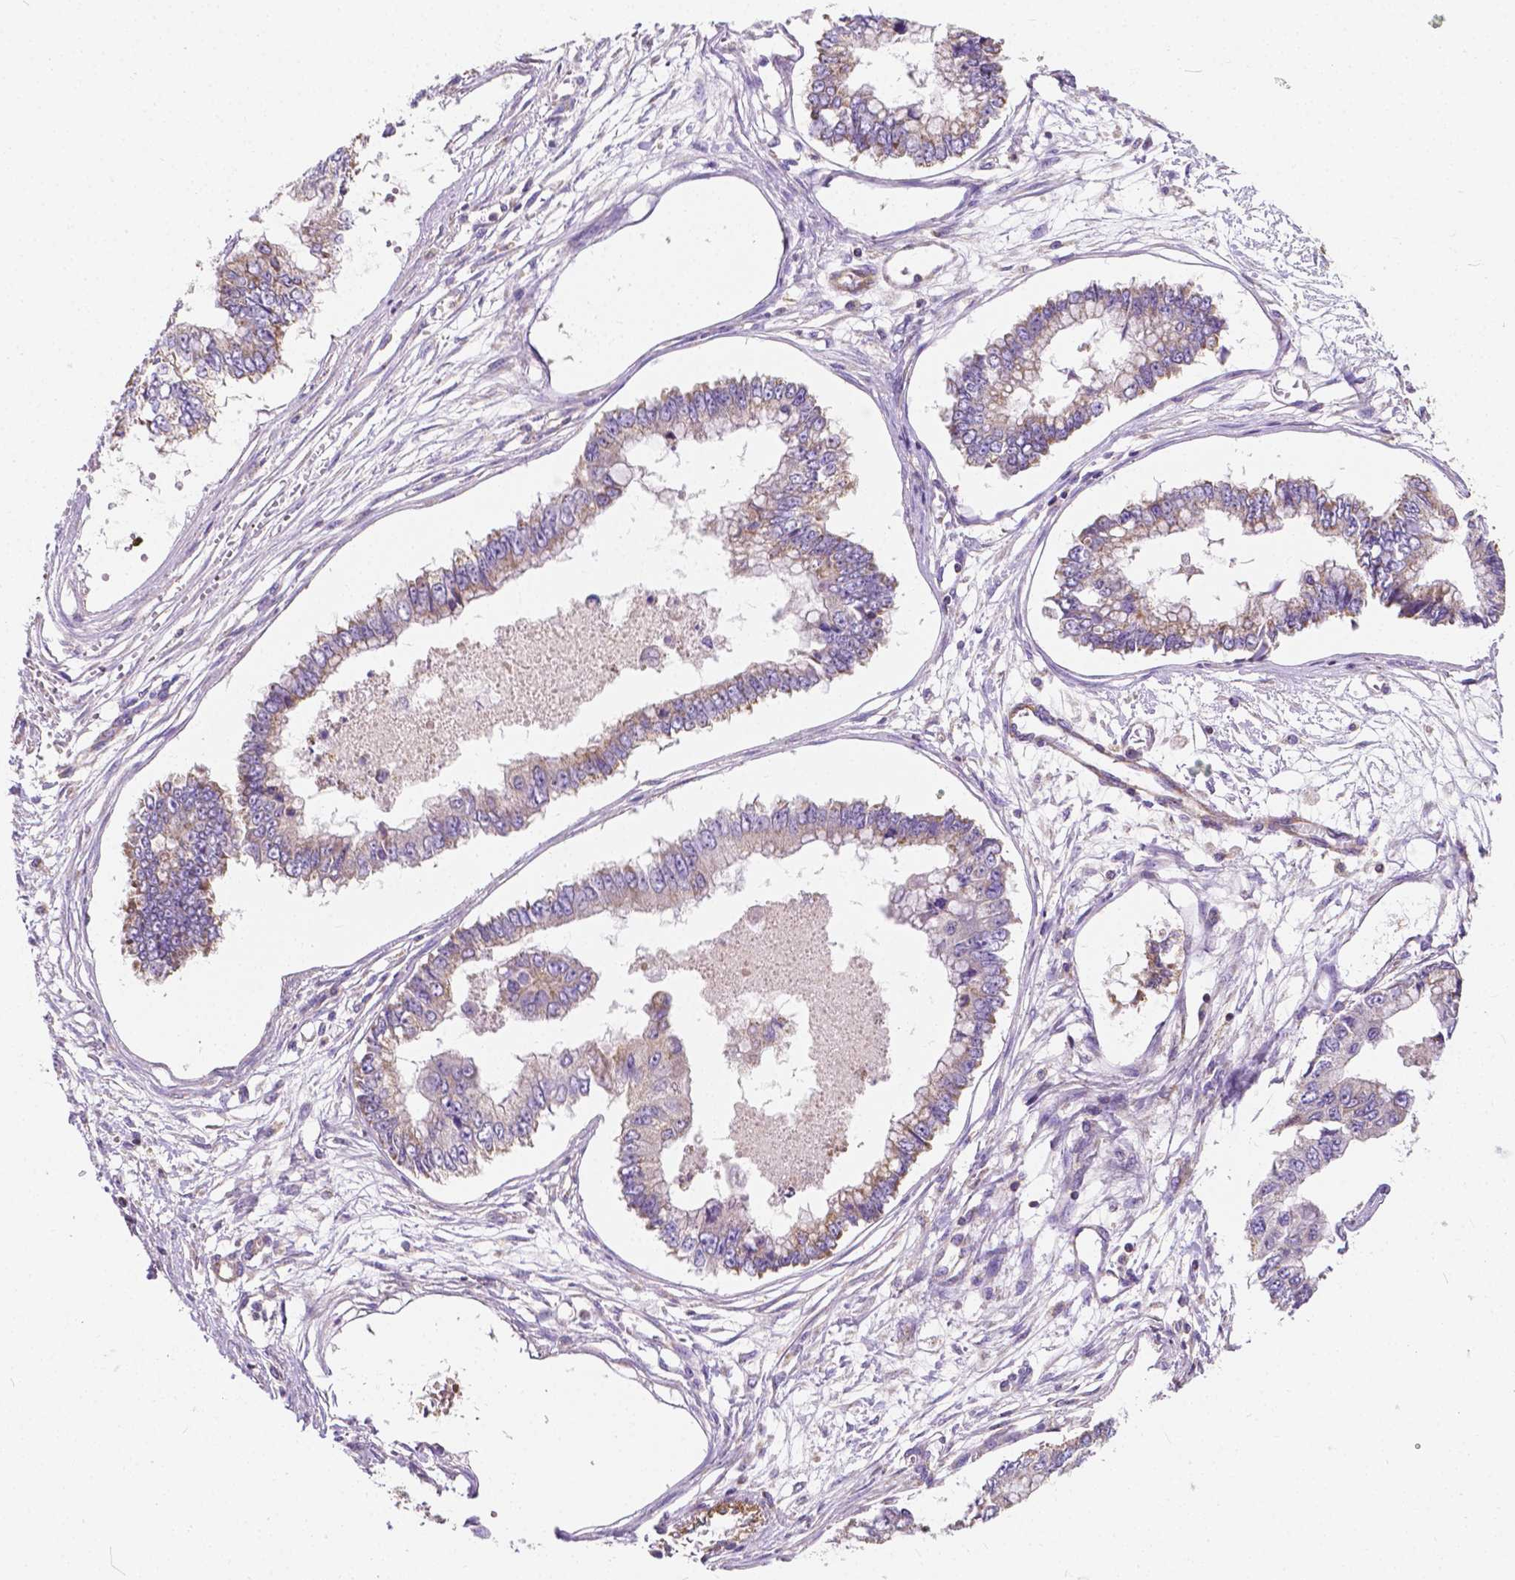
{"staining": {"intensity": "weak", "quantity": "<25%", "location": "cytoplasmic/membranous"}, "tissue": "ovarian cancer", "cell_type": "Tumor cells", "image_type": "cancer", "snomed": [{"axis": "morphology", "description": "Cystadenocarcinoma, mucinous, NOS"}, {"axis": "topography", "description": "Ovary"}], "caption": "Ovarian cancer was stained to show a protein in brown. There is no significant staining in tumor cells.", "gene": "RAB20", "patient": {"sex": "female", "age": 72}}